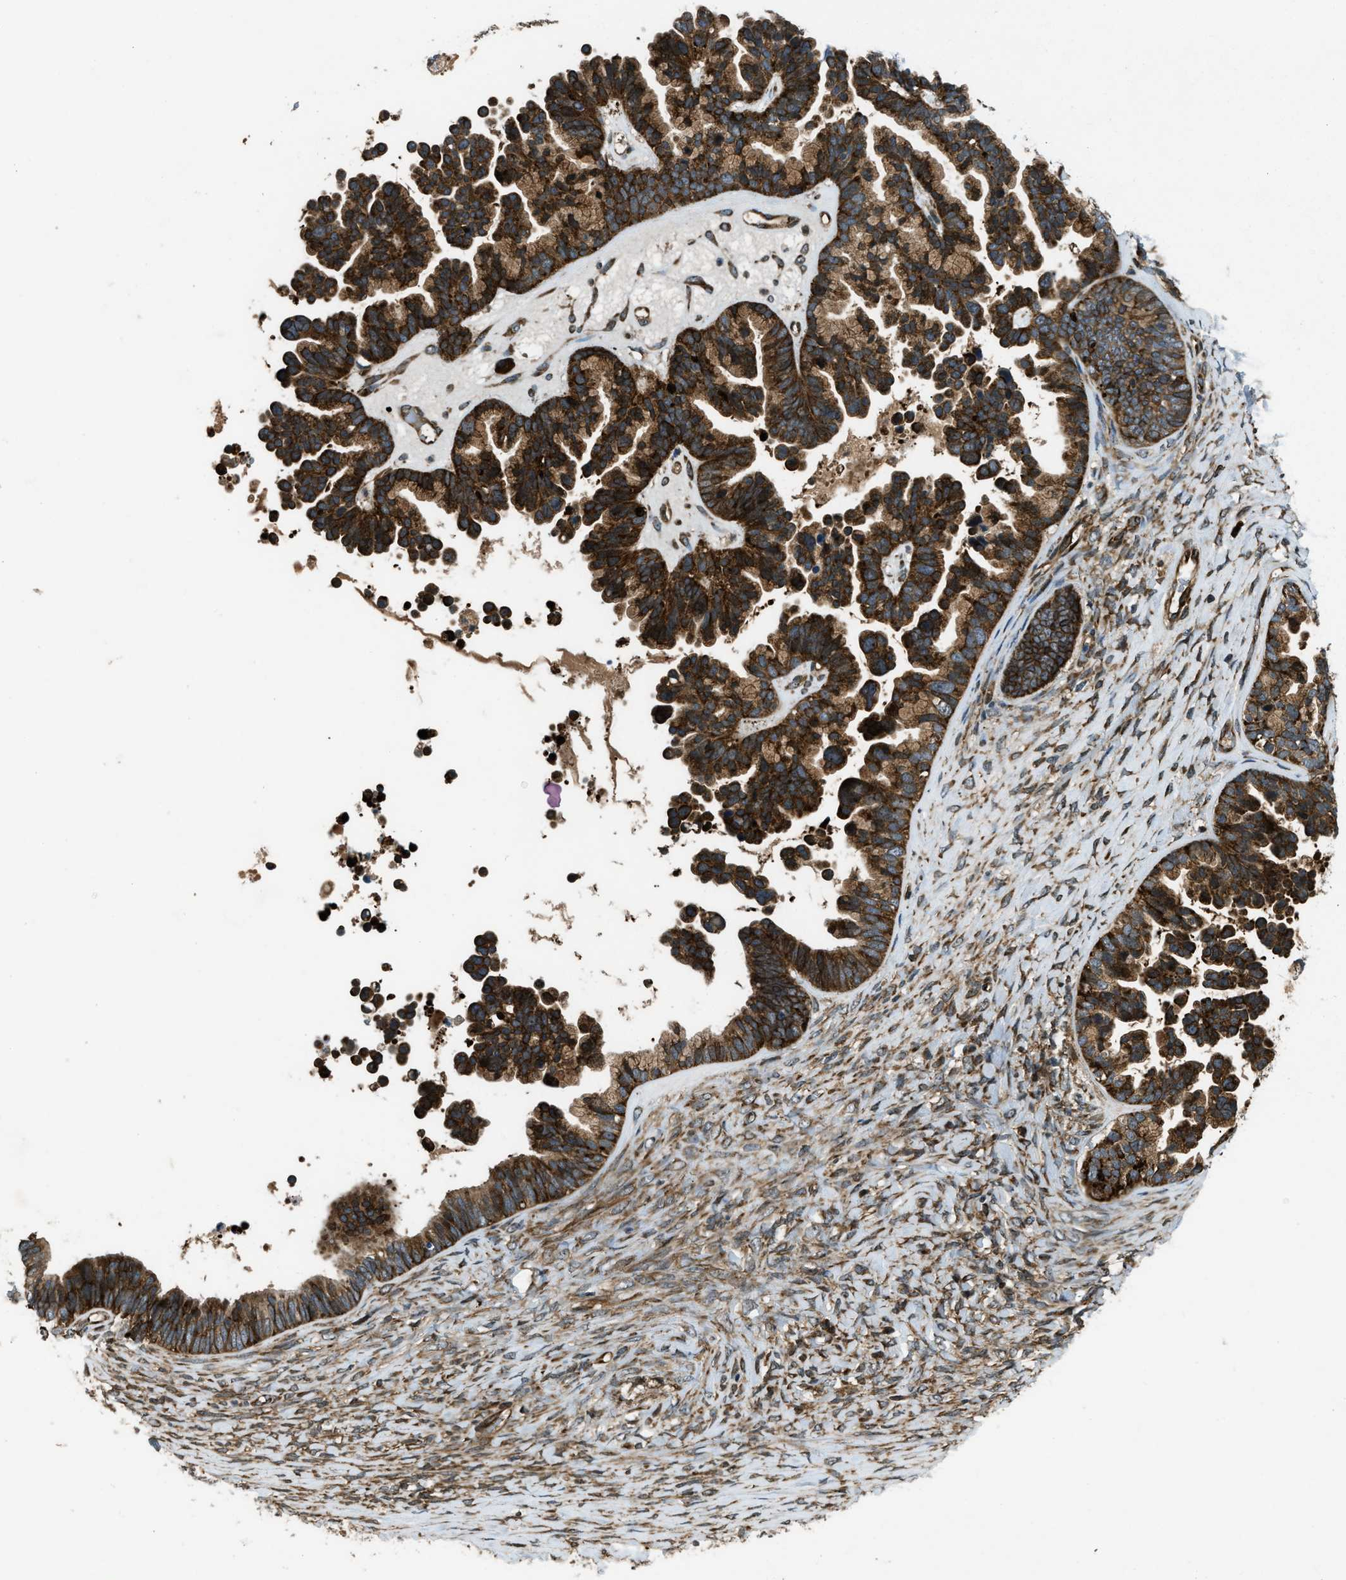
{"staining": {"intensity": "strong", "quantity": ">75%", "location": "cytoplasmic/membranous"}, "tissue": "ovarian cancer", "cell_type": "Tumor cells", "image_type": "cancer", "snomed": [{"axis": "morphology", "description": "Cystadenocarcinoma, serous, NOS"}, {"axis": "topography", "description": "Ovary"}], "caption": "DAB immunohistochemical staining of ovarian cancer shows strong cytoplasmic/membranous protein expression in approximately >75% of tumor cells.", "gene": "RASGRF2", "patient": {"sex": "female", "age": 56}}